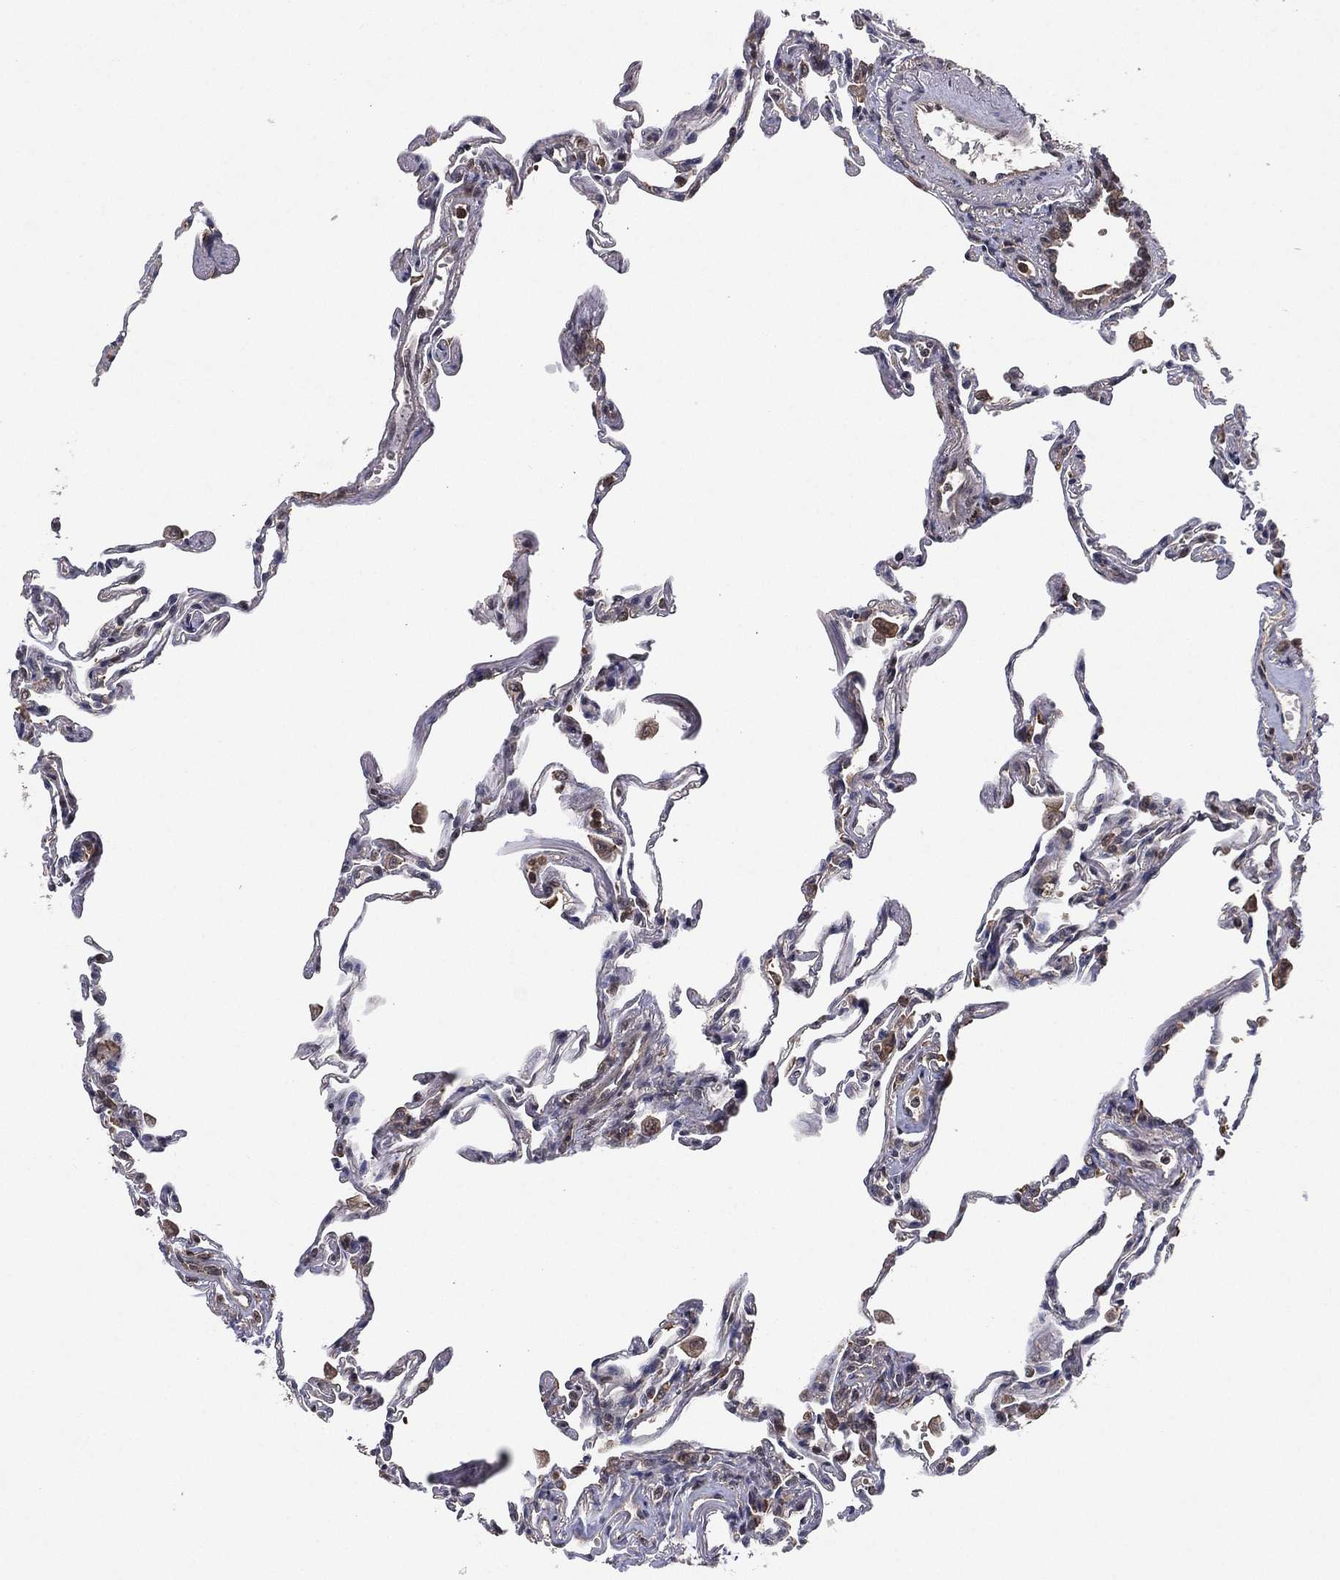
{"staining": {"intensity": "moderate", "quantity": "<25%", "location": "cytoplasmic/membranous"}, "tissue": "lung", "cell_type": "Alveolar cells", "image_type": "normal", "snomed": [{"axis": "morphology", "description": "Normal tissue, NOS"}, {"axis": "topography", "description": "Lung"}], "caption": "Alveolar cells reveal moderate cytoplasmic/membranous expression in about <25% of cells in normal lung. Using DAB (3,3'-diaminobenzidine) (brown) and hematoxylin (blue) stains, captured at high magnification using brightfield microscopy.", "gene": "ATG4B", "patient": {"sex": "female", "age": 57}}